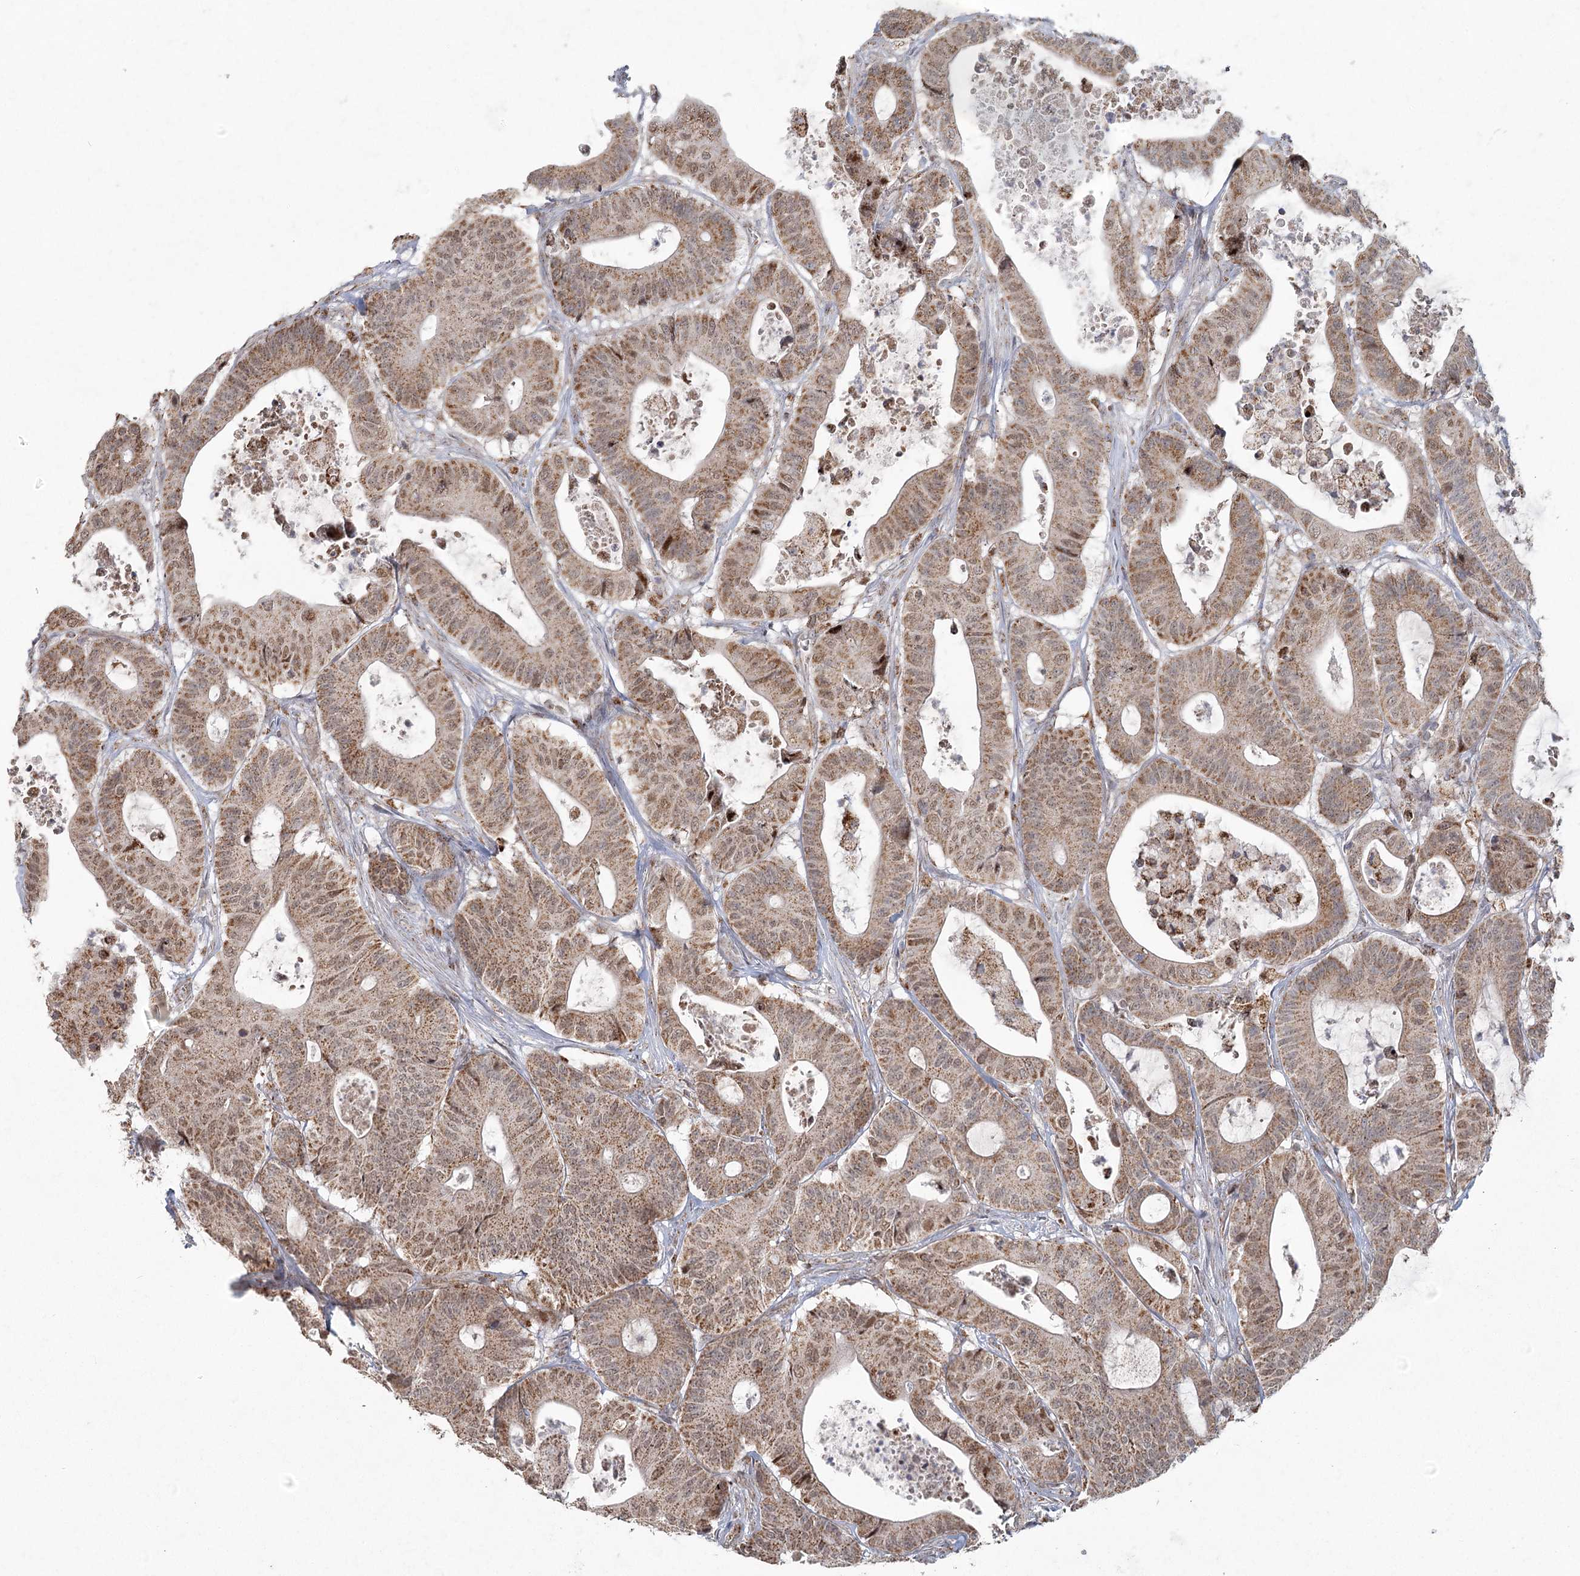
{"staining": {"intensity": "moderate", "quantity": ">75%", "location": "cytoplasmic/membranous,nuclear"}, "tissue": "colorectal cancer", "cell_type": "Tumor cells", "image_type": "cancer", "snomed": [{"axis": "morphology", "description": "Adenocarcinoma, NOS"}, {"axis": "topography", "description": "Colon"}], "caption": "Colorectal cancer (adenocarcinoma) was stained to show a protein in brown. There is medium levels of moderate cytoplasmic/membranous and nuclear expression in approximately >75% of tumor cells. The staining was performed using DAB, with brown indicating positive protein expression. Nuclei are stained blue with hematoxylin.", "gene": "LACTB", "patient": {"sex": "female", "age": 84}}